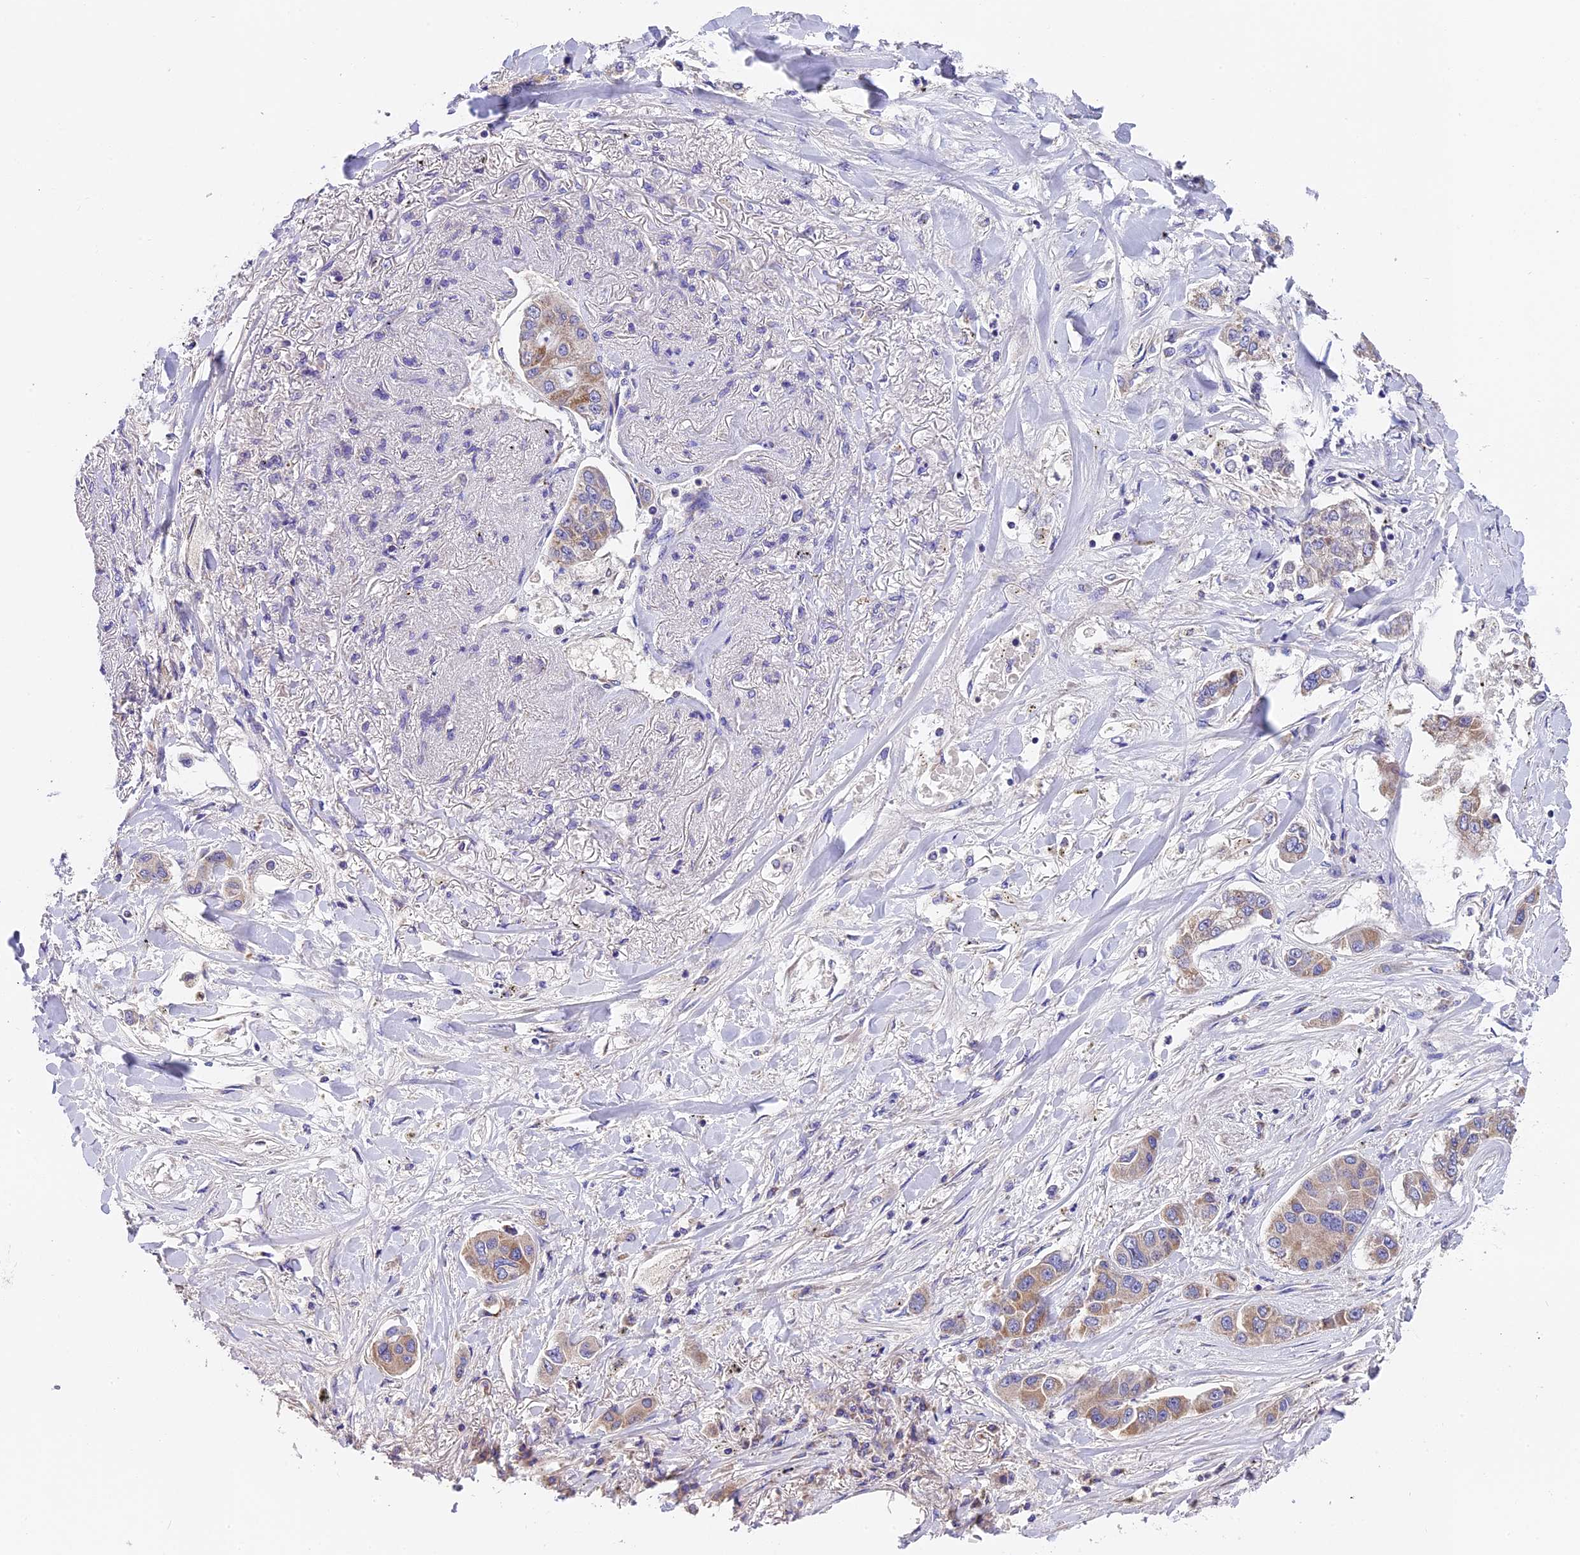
{"staining": {"intensity": "moderate", "quantity": "<25%", "location": "cytoplasmic/membranous"}, "tissue": "lung cancer", "cell_type": "Tumor cells", "image_type": "cancer", "snomed": [{"axis": "morphology", "description": "Adenocarcinoma, NOS"}, {"axis": "topography", "description": "Lung"}], "caption": "Immunohistochemistry micrograph of neoplastic tissue: human lung adenocarcinoma stained using immunohistochemistry (IHC) exhibits low levels of moderate protein expression localized specifically in the cytoplasmic/membranous of tumor cells, appearing as a cytoplasmic/membranous brown color.", "gene": "MGME1", "patient": {"sex": "male", "age": 49}}